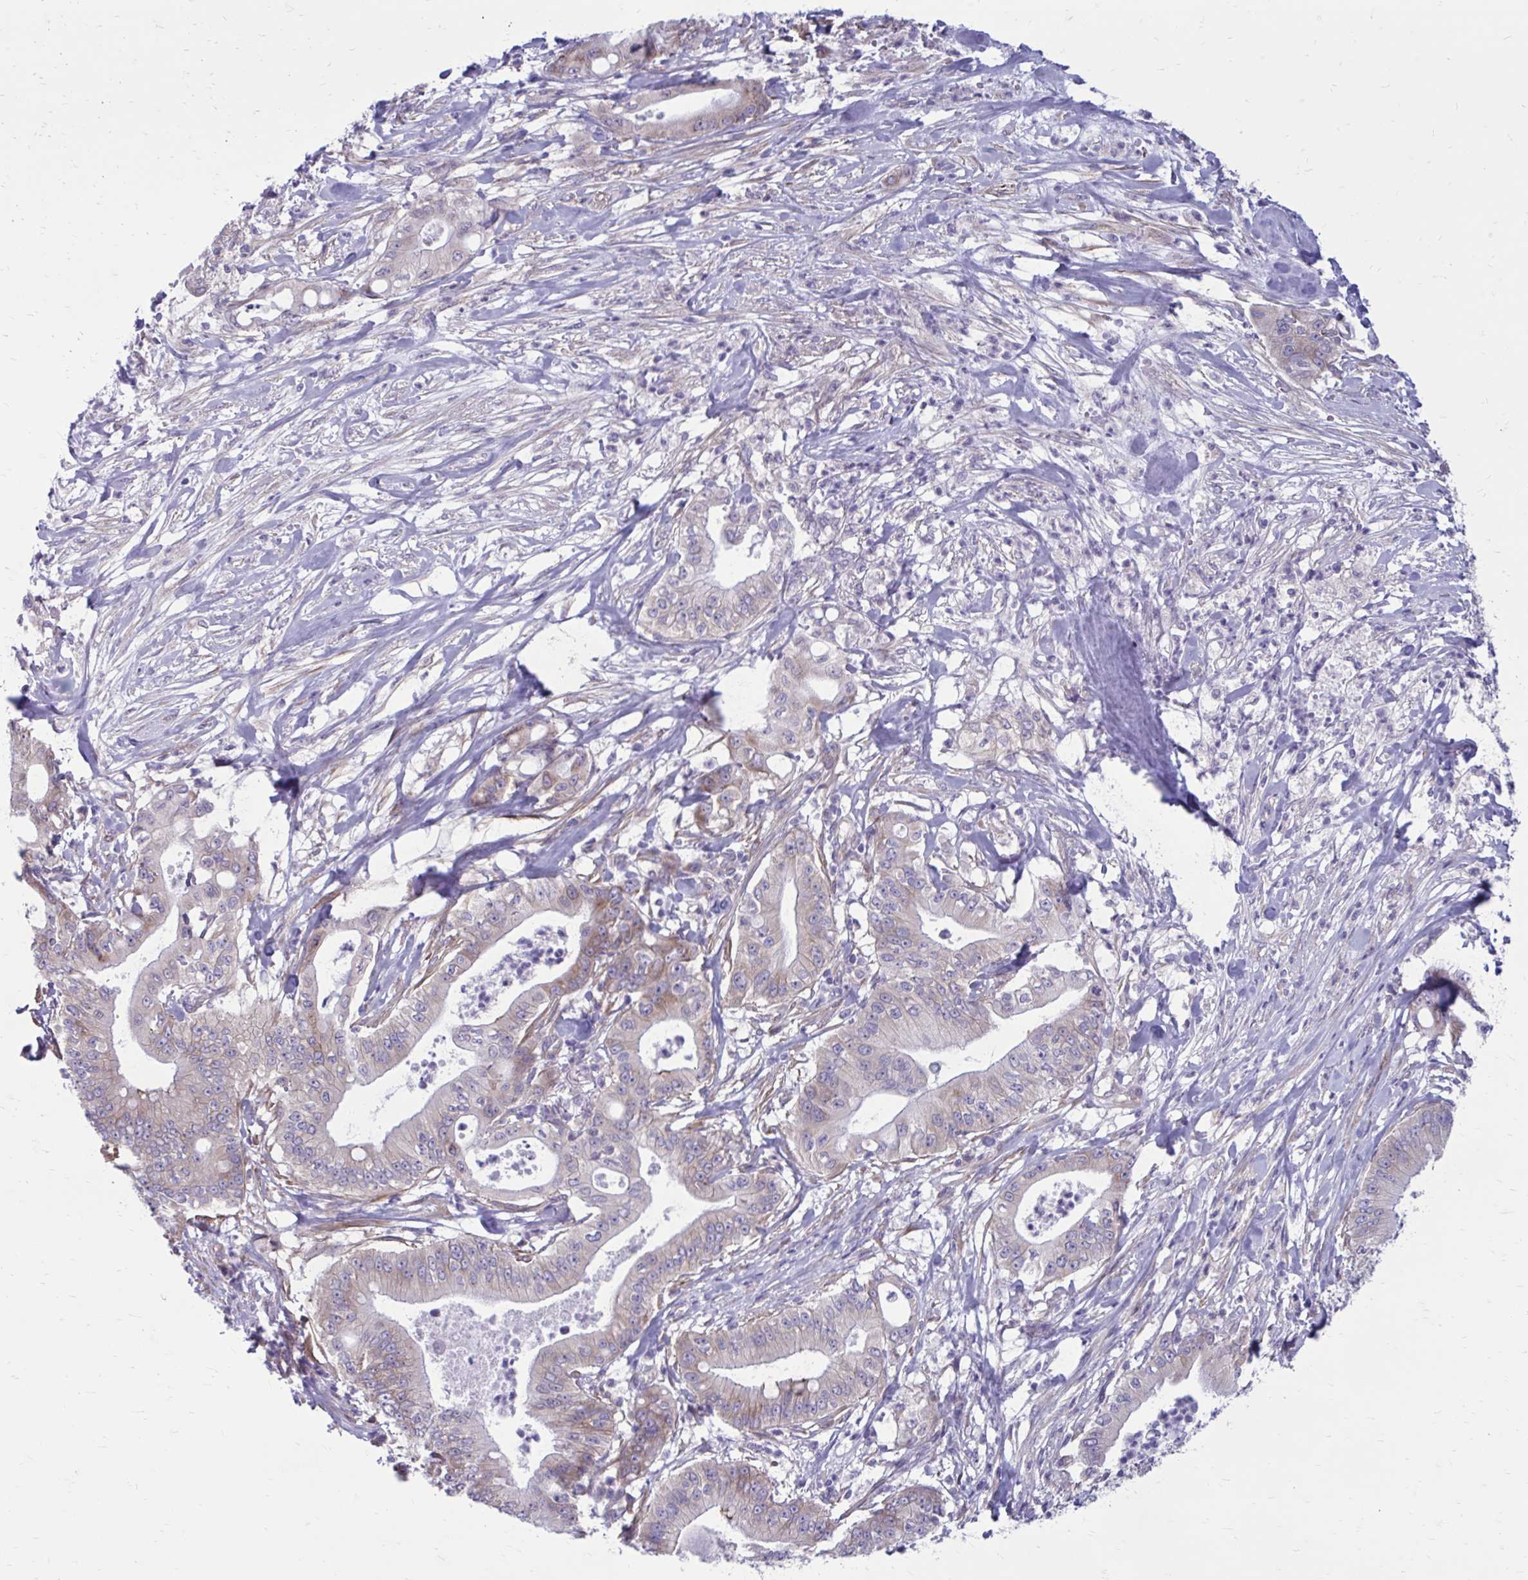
{"staining": {"intensity": "weak", "quantity": "<25%", "location": "cytoplasmic/membranous"}, "tissue": "pancreatic cancer", "cell_type": "Tumor cells", "image_type": "cancer", "snomed": [{"axis": "morphology", "description": "Adenocarcinoma, NOS"}, {"axis": "topography", "description": "Pancreas"}], "caption": "A high-resolution histopathology image shows IHC staining of pancreatic cancer (adenocarcinoma), which exhibits no significant positivity in tumor cells. (IHC, brightfield microscopy, high magnification).", "gene": "GIGYF2", "patient": {"sex": "male", "age": 71}}